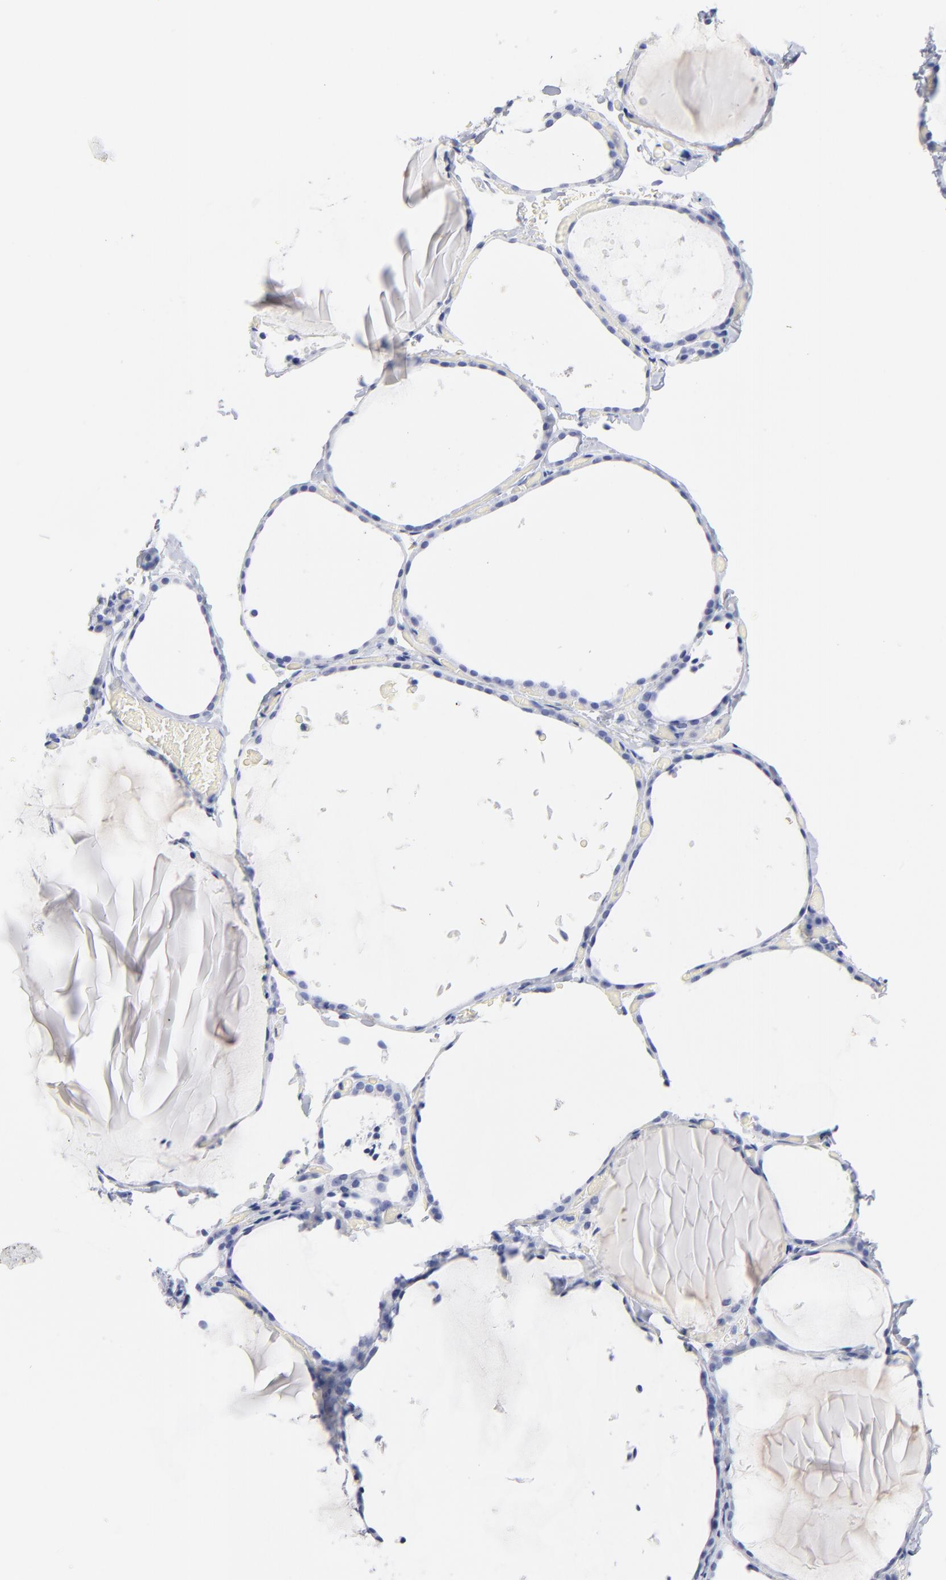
{"staining": {"intensity": "negative", "quantity": "none", "location": "none"}, "tissue": "thyroid gland", "cell_type": "Glandular cells", "image_type": "normal", "snomed": [{"axis": "morphology", "description": "Normal tissue, NOS"}, {"axis": "topography", "description": "Thyroid gland"}], "caption": "This is an immunohistochemistry photomicrograph of unremarkable human thyroid gland. There is no positivity in glandular cells.", "gene": "ACY1", "patient": {"sex": "female", "age": 22}}